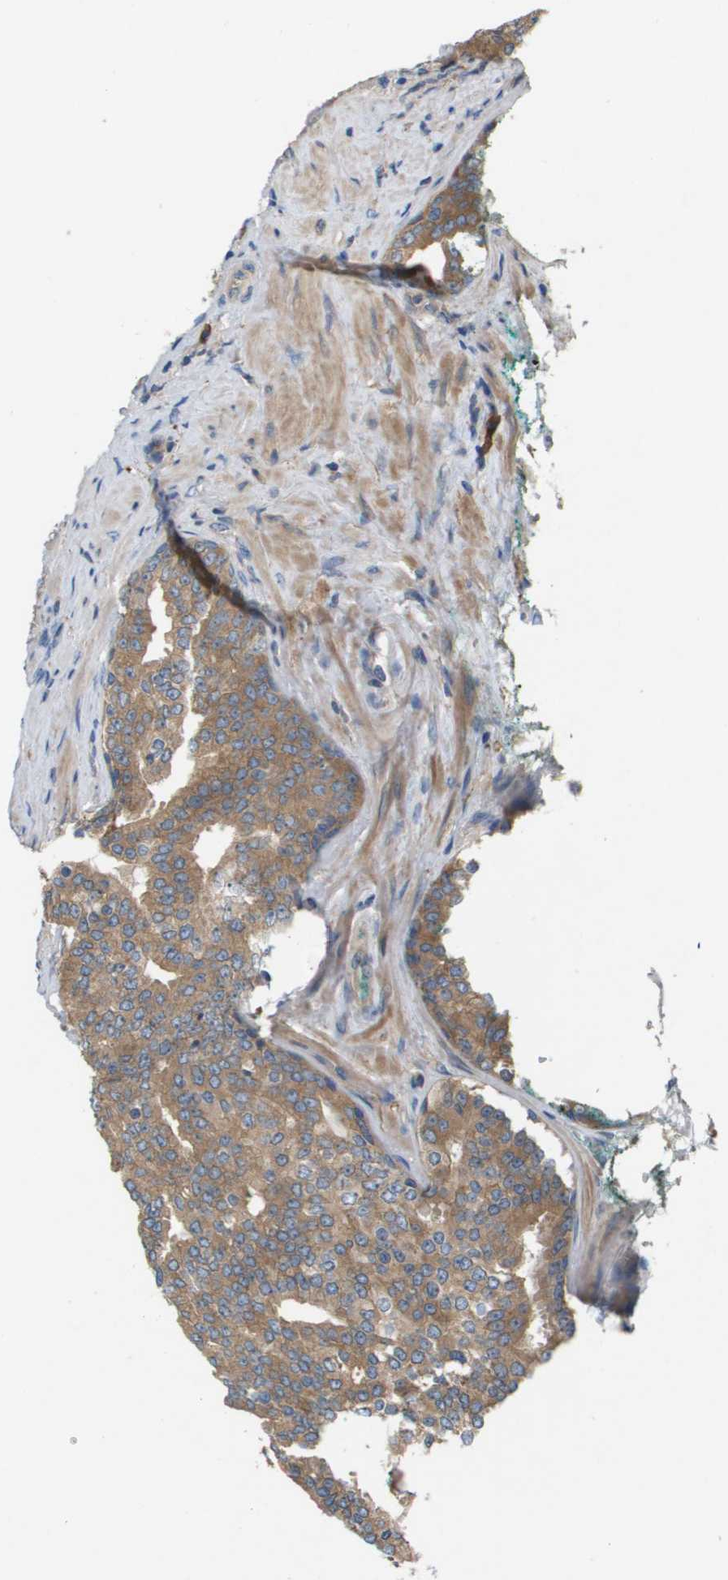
{"staining": {"intensity": "moderate", "quantity": ">75%", "location": "cytoplasmic/membranous"}, "tissue": "prostate cancer", "cell_type": "Tumor cells", "image_type": "cancer", "snomed": [{"axis": "morphology", "description": "Adenocarcinoma, High grade"}, {"axis": "topography", "description": "Prostate"}], "caption": "Prostate cancer stained with a protein marker reveals moderate staining in tumor cells.", "gene": "UBA5", "patient": {"sex": "male", "age": 71}}